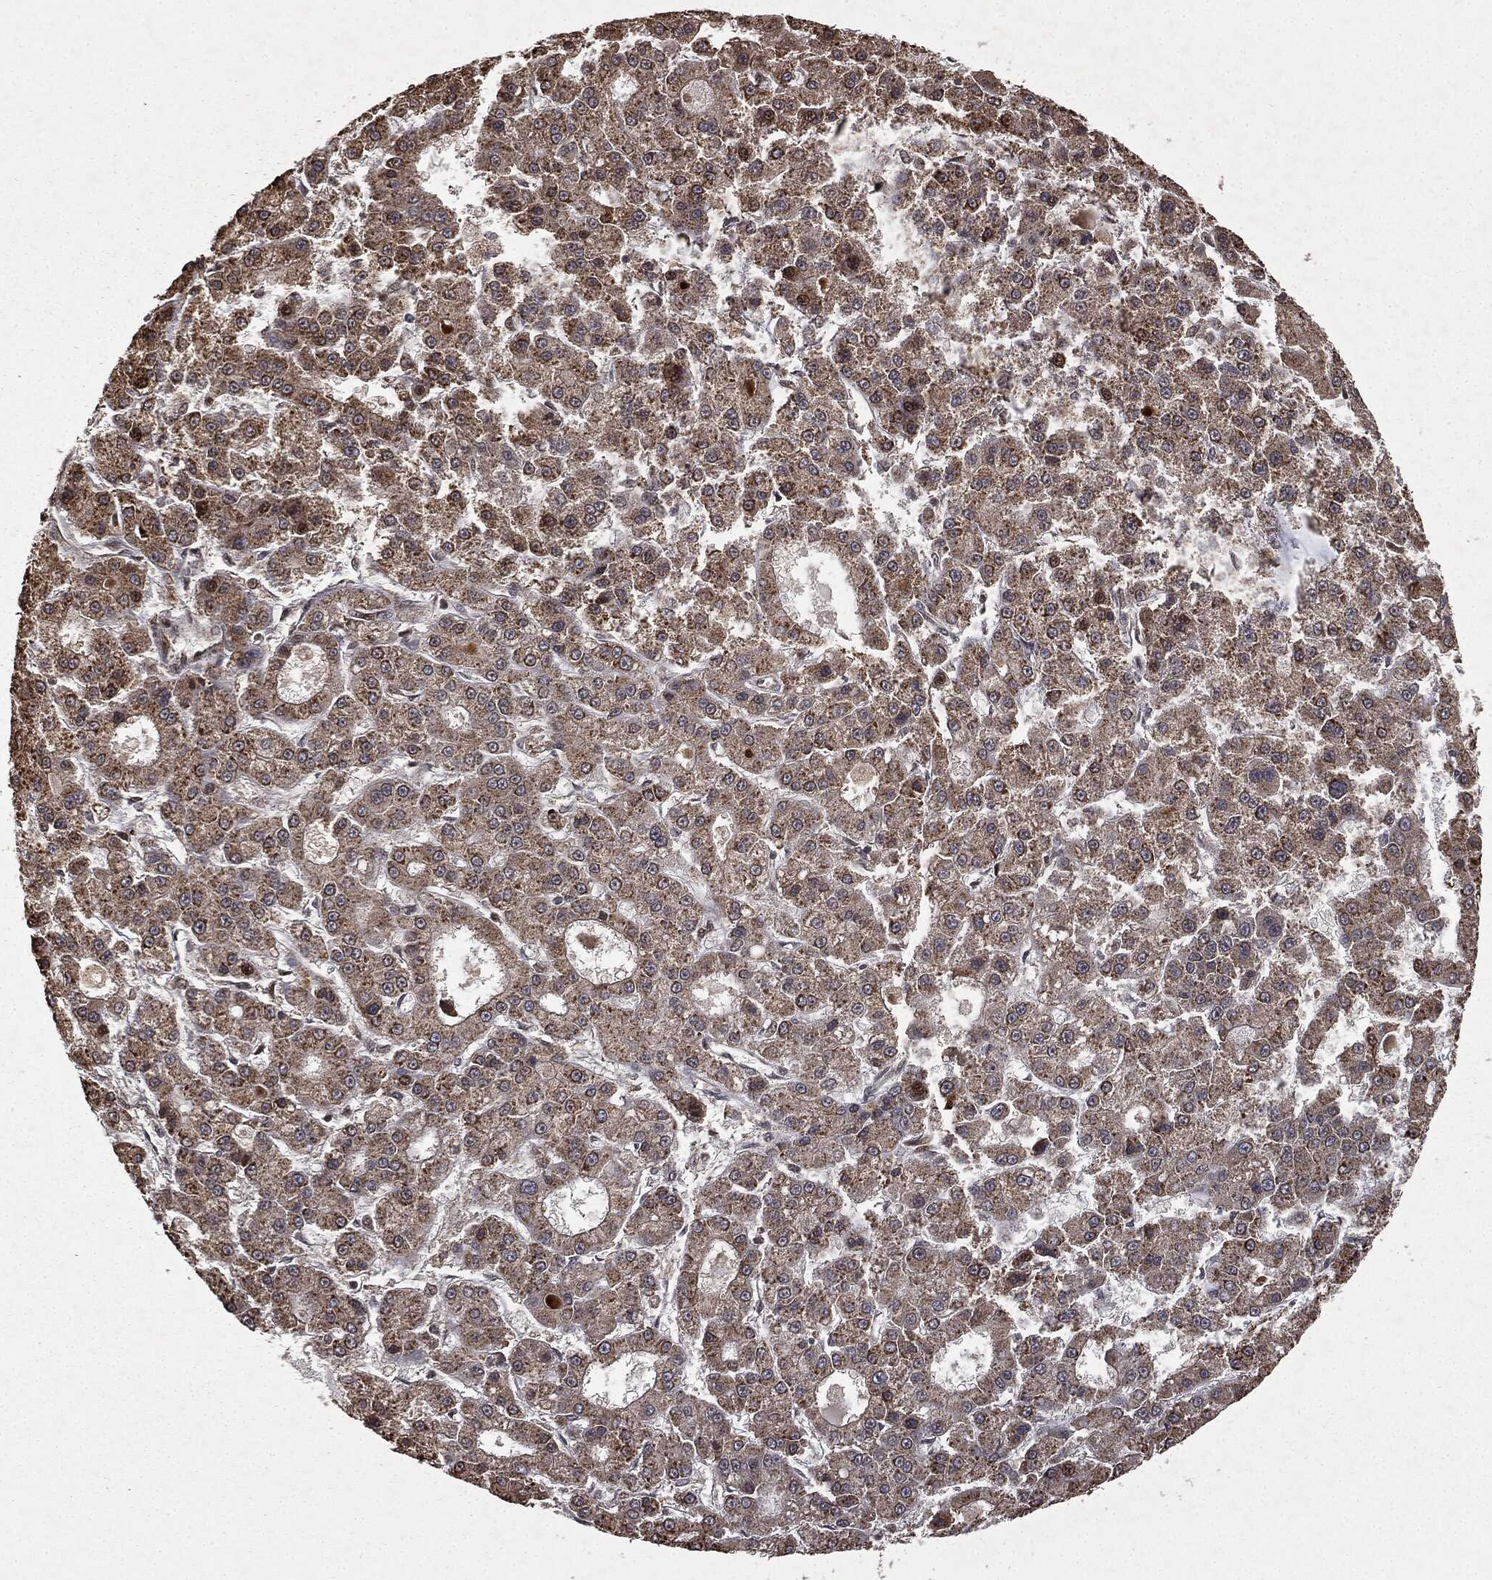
{"staining": {"intensity": "weak", "quantity": "25%-75%", "location": "cytoplasmic/membranous"}, "tissue": "liver cancer", "cell_type": "Tumor cells", "image_type": "cancer", "snomed": [{"axis": "morphology", "description": "Carcinoma, Hepatocellular, NOS"}, {"axis": "topography", "description": "Liver"}], "caption": "The image shows staining of liver cancer, revealing weak cytoplasmic/membranous protein staining (brown color) within tumor cells. The staining was performed using DAB, with brown indicating positive protein expression. Nuclei are stained blue with hematoxylin.", "gene": "ZNHIT6", "patient": {"sex": "male", "age": 70}}